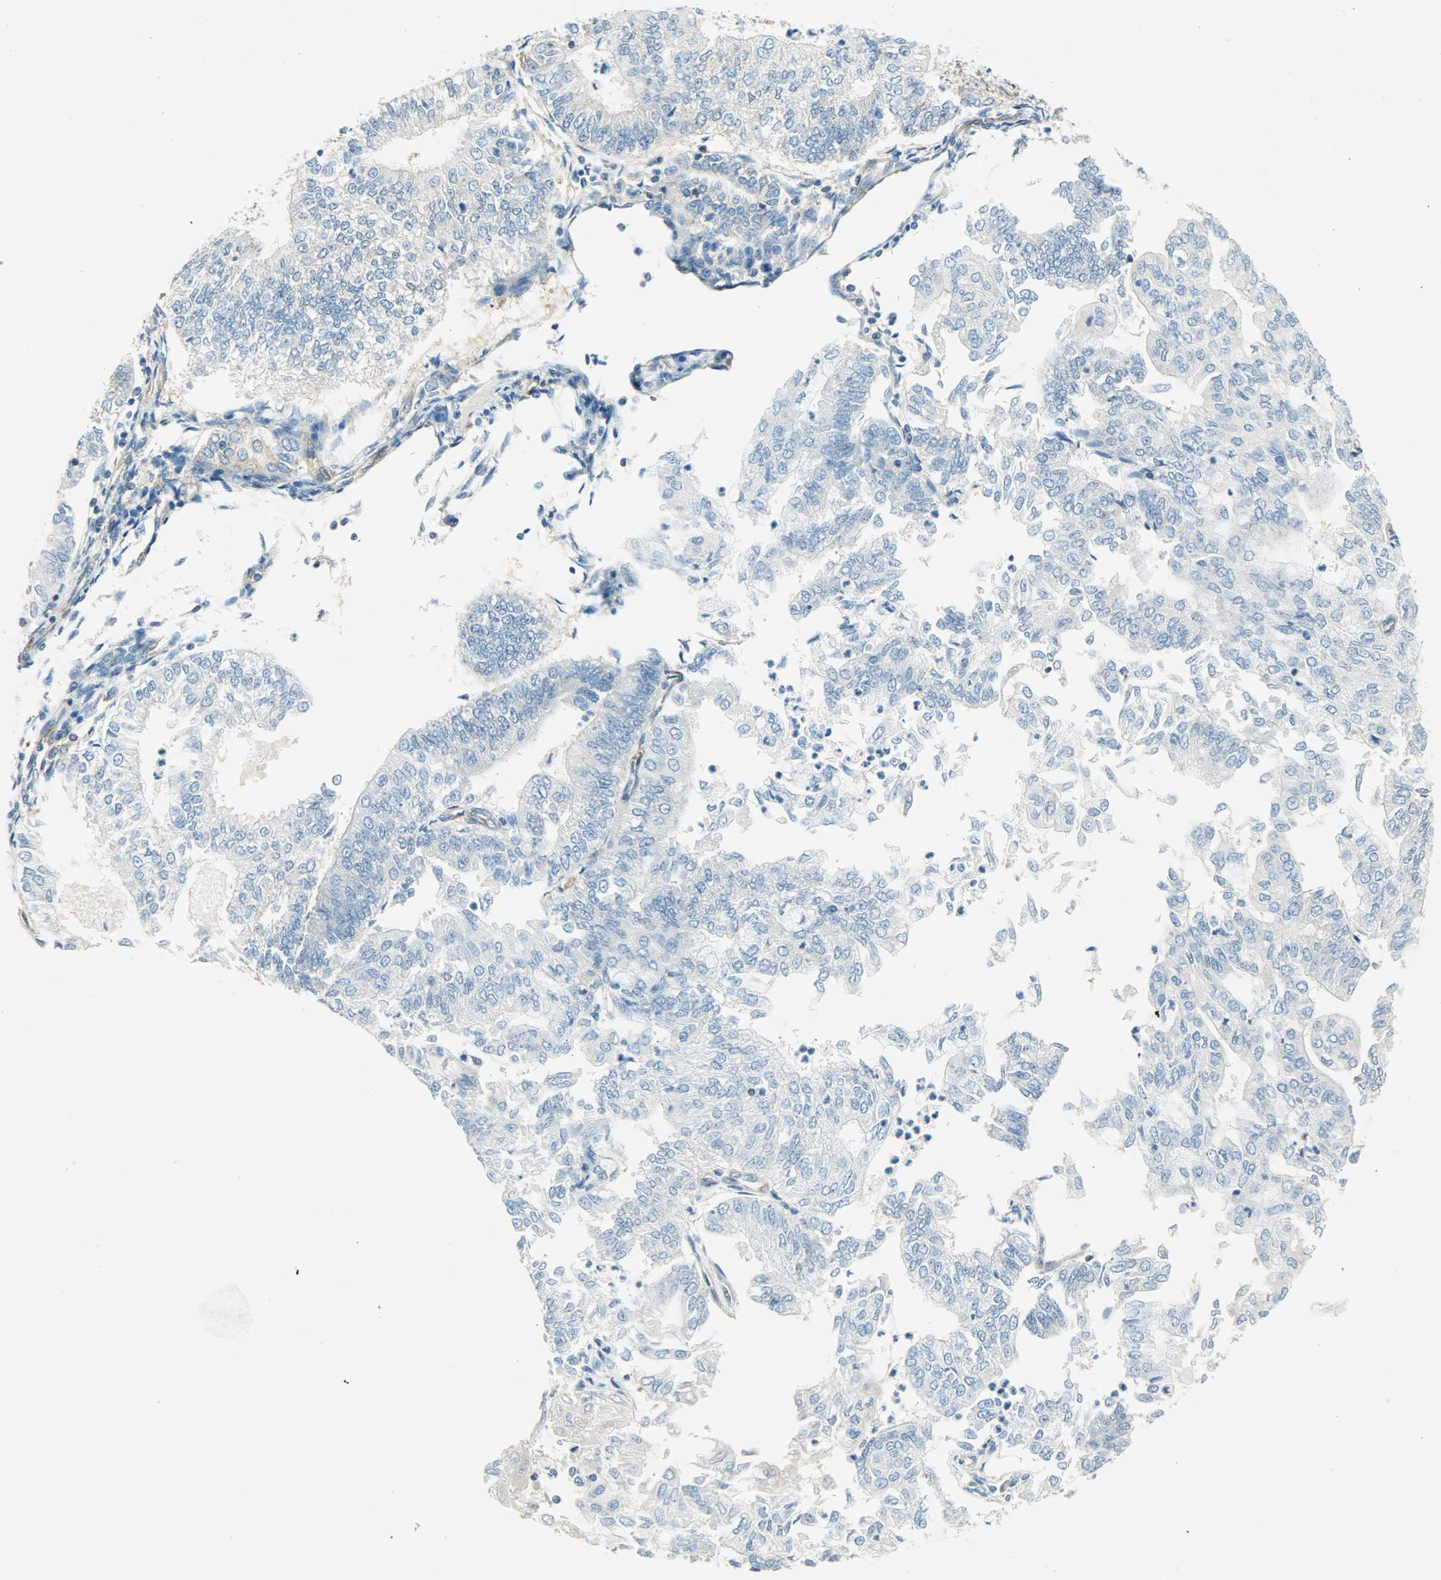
{"staining": {"intensity": "weak", "quantity": "25%-75%", "location": "cytoplasmic/membranous"}, "tissue": "endometrial cancer", "cell_type": "Tumor cells", "image_type": "cancer", "snomed": [{"axis": "morphology", "description": "Adenocarcinoma, NOS"}, {"axis": "topography", "description": "Endometrium"}], "caption": "Immunohistochemical staining of adenocarcinoma (endometrial) displays low levels of weak cytoplasmic/membranous protein positivity in about 25%-75% of tumor cells. The staining was performed using DAB (3,3'-diaminobenzidine) to visualize the protein expression in brown, while the nuclei were stained in blue with hematoxylin (Magnification: 20x).", "gene": "TSC22D2", "patient": {"sex": "female", "age": 59}}